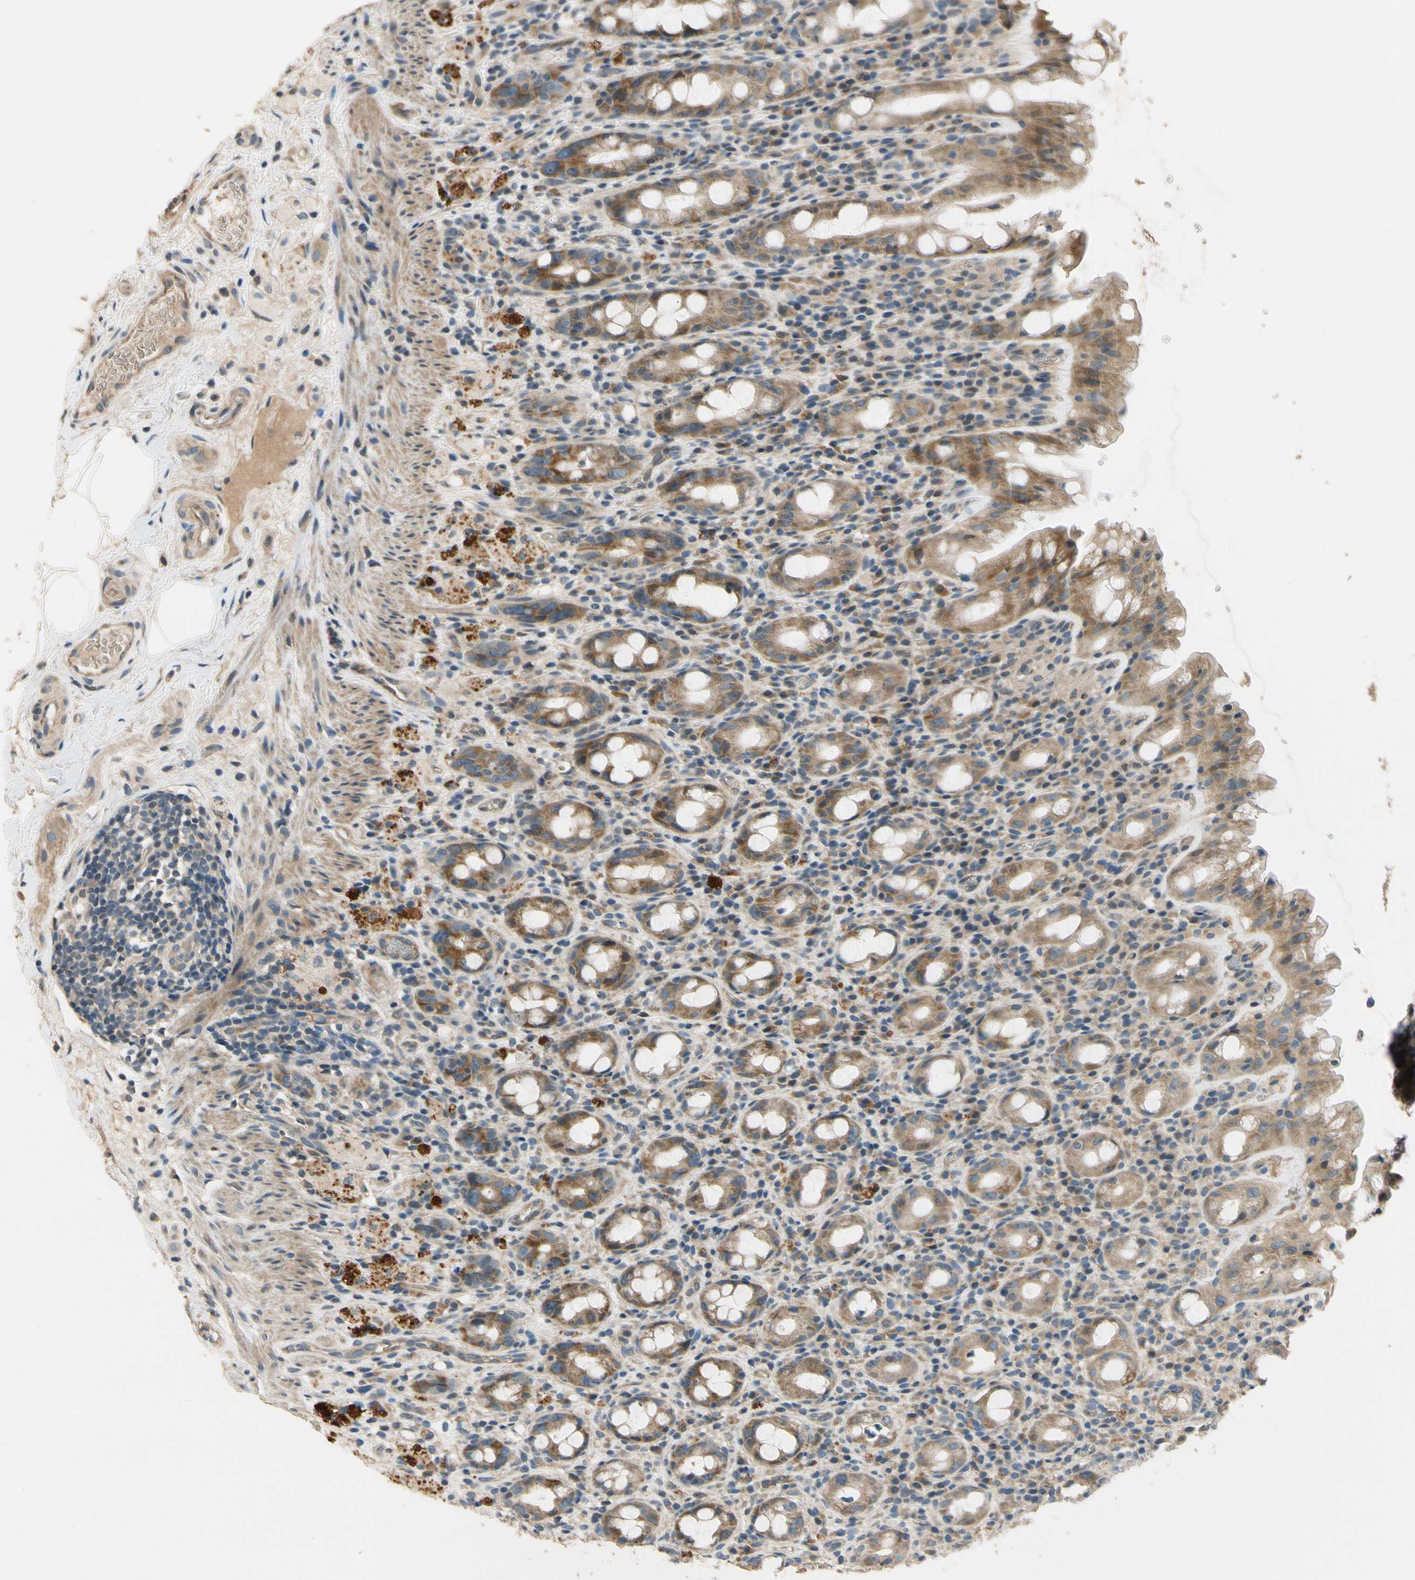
{"staining": {"intensity": "moderate", "quantity": ">75%", "location": "cytoplasmic/membranous"}, "tissue": "rectum", "cell_type": "Glandular cells", "image_type": "normal", "snomed": [{"axis": "morphology", "description": "Normal tissue, NOS"}, {"axis": "topography", "description": "Rectum"}], "caption": "Protein staining of normal rectum reveals moderate cytoplasmic/membranous staining in about >75% of glandular cells. (DAB IHC, brown staining for protein, blue staining for nuclei).", "gene": "ALKBH3", "patient": {"sex": "male", "age": 44}}